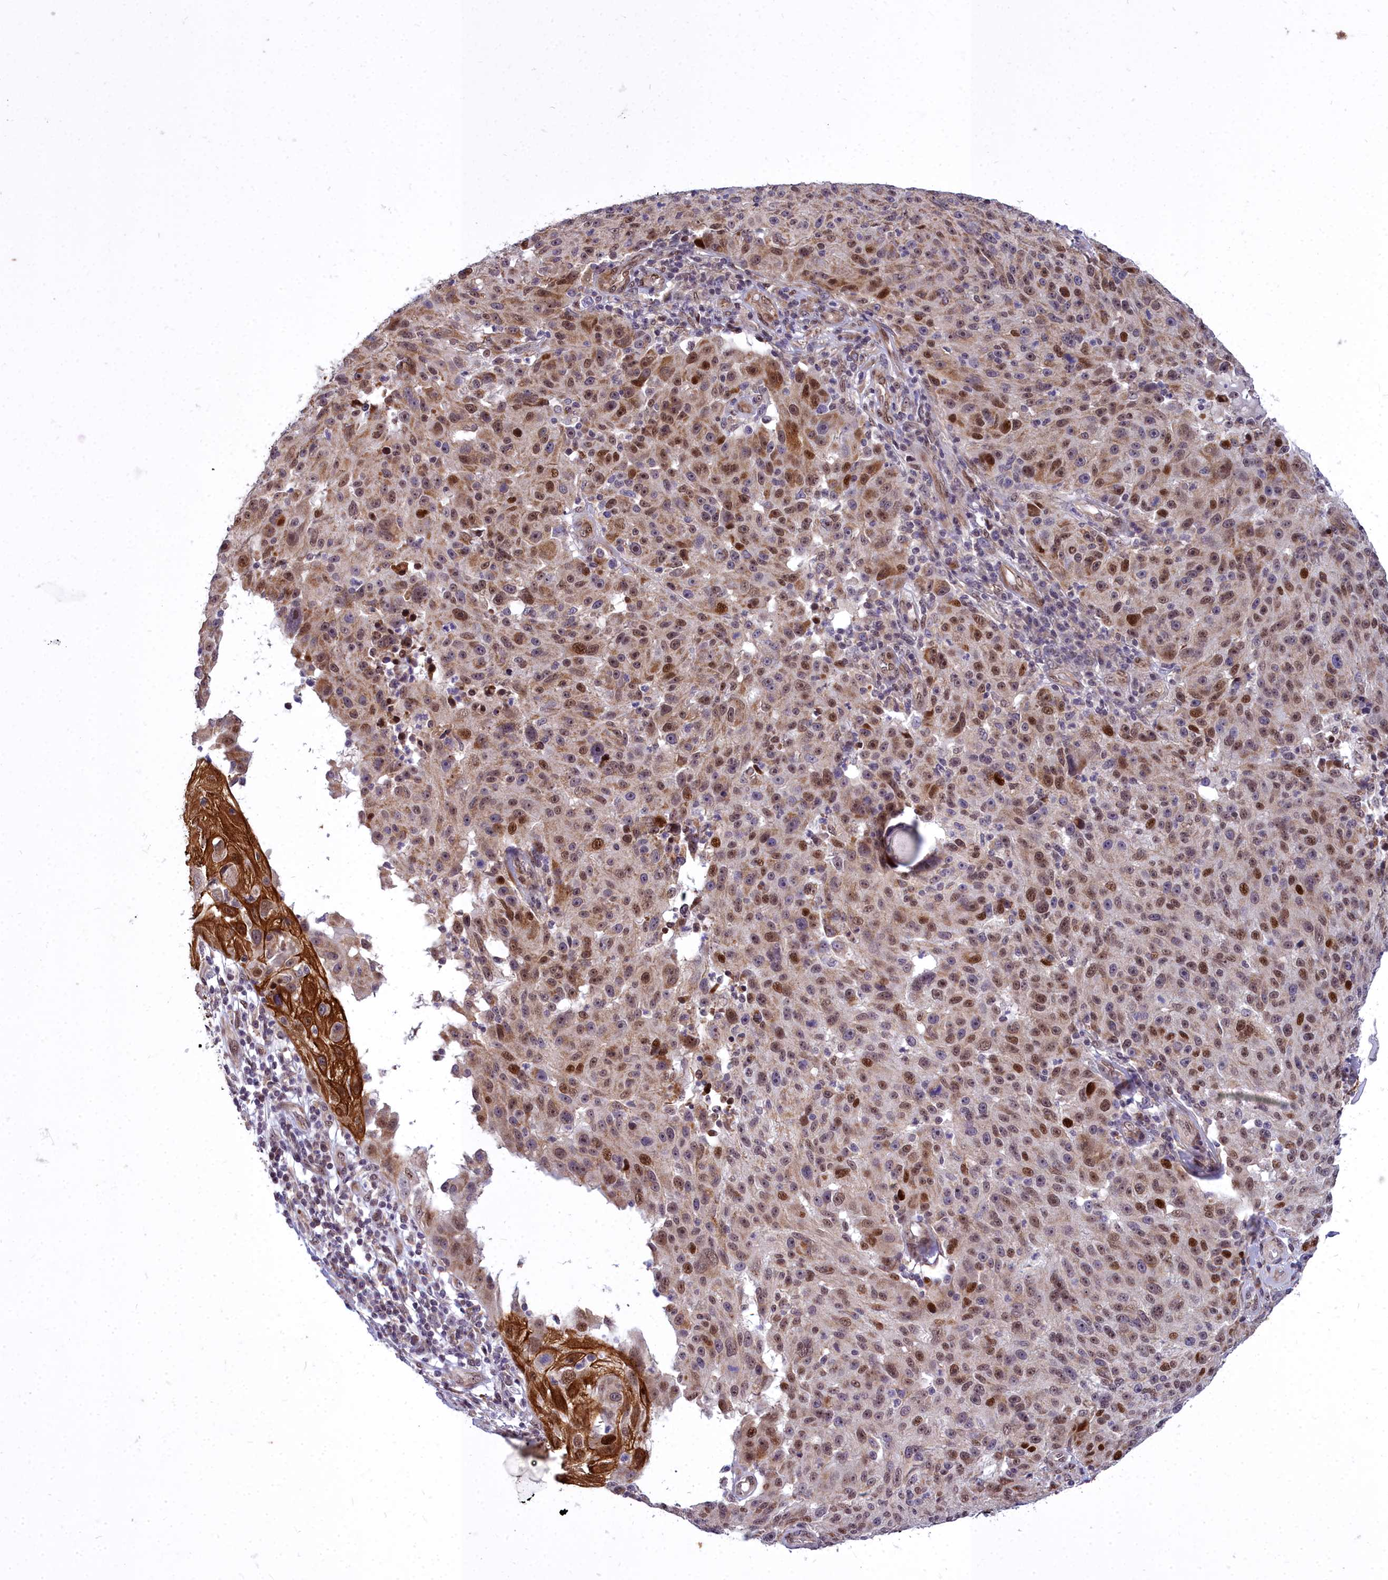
{"staining": {"intensity": "moderate", "quantity": "25%-75%", "location": "nuclear"}, "tissue": "melanoma", "cell_type": "Tumor cells", "image_type": "cancer", "snomed": [{"axis": "morphology", "description": "Malignant melanoma, NOS"}, {"axis": "topography", "description": "Skin"}], "caption": "Protein staining of melanoma tissue reveals moderate nuclear staining in approximately 25%-75% of tumor cells. (DAB (3,3'-diaminobenzidine) = brown stain, brightfield microscopy at high magnification).", "gene": "ABCB8", "patient": {"sex": "male", "age": 53}}